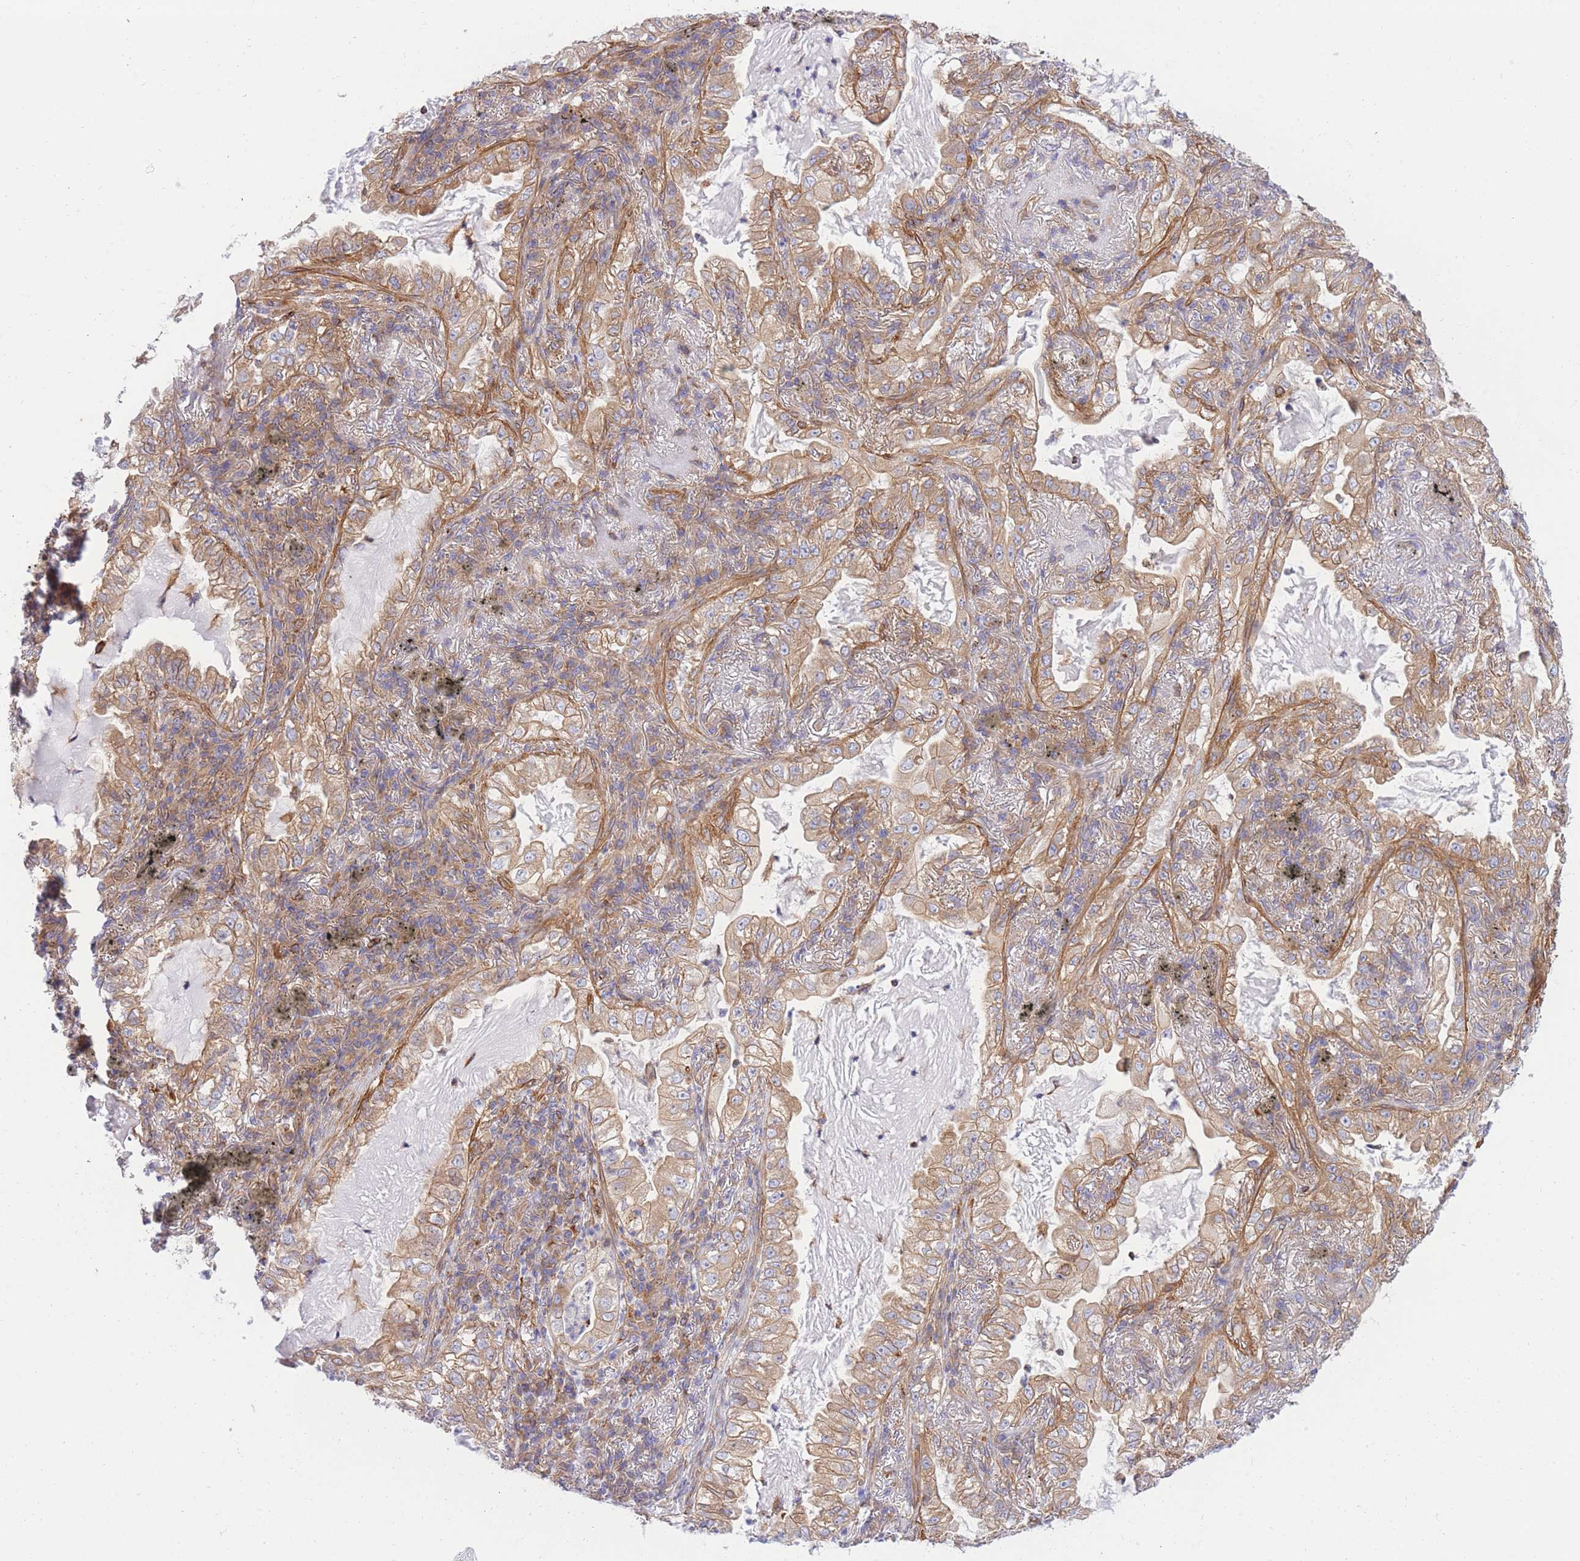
{"staining": {"intensity": "moderate", "quantity": ">75%", "location": "cytoplasmic/membranous"}, "tissue": "lung cancer", "cell_type": "Tumor cells", "image_type": "cancer", "snomed": [{"axis": "morphology", "description": "Adenocarcinoma, NOS"}, {"axis": "topography", "description": "Lung"}], "caption": "Adenocarcinoma (lung) tissue exhibits moderate cytoplasmic/membranous expression in approximately >75% of tumor cells", "gene": "REM1", "patient": {"sex": "female", "age": 73}}